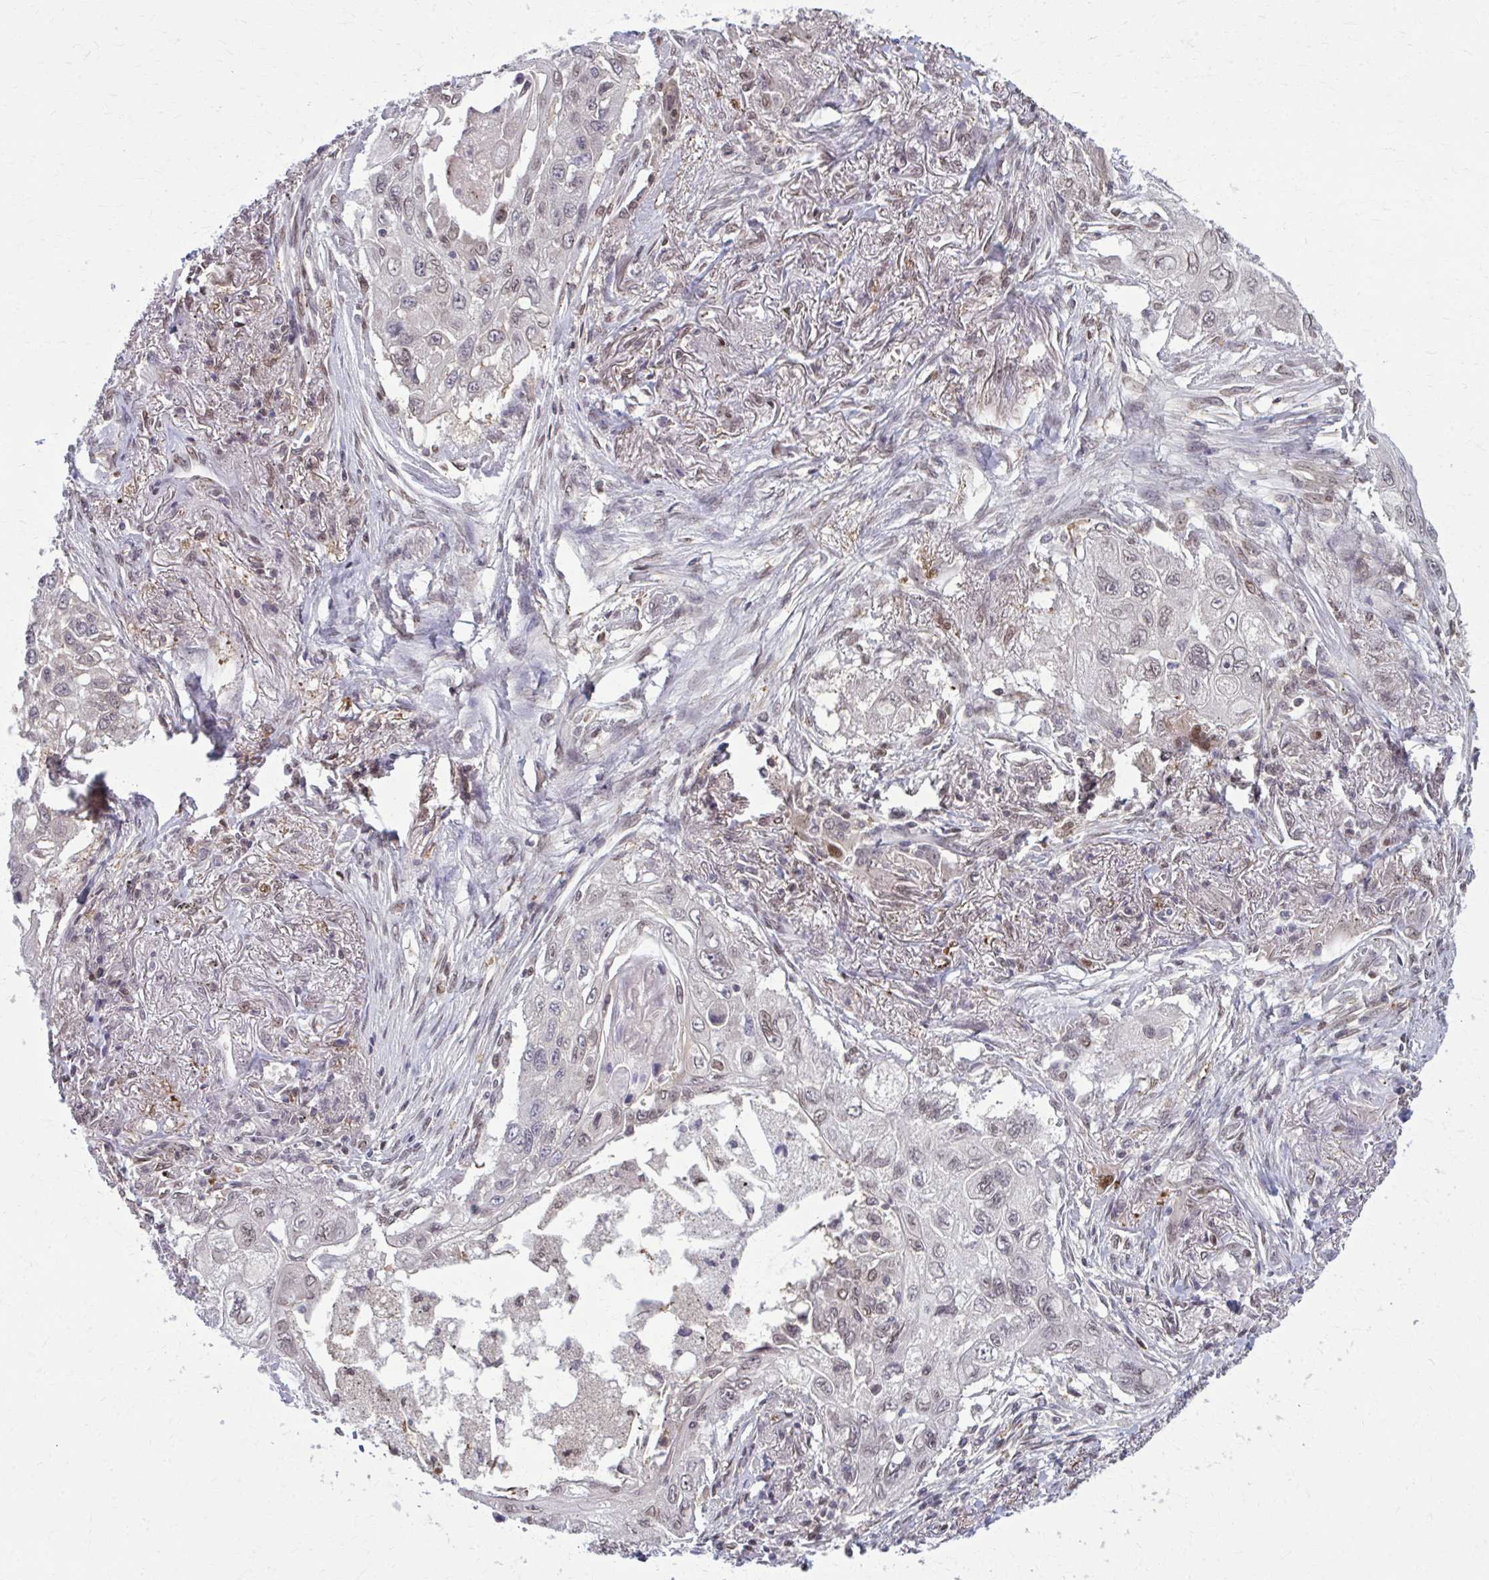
{"staining": {"intensity": "weak", "quantity": "<25%", "location": "nuclear"}, "tissue": "lung cancer", "cell_type": "Tumor cells", "image_type": "cancer", "snomed": [{"axis": "morphology", "description": "Squamous cell carcinoma, NOS"}, {"axis": "topography", "description": "Lung"}], "caption": "This is a photomicrograph of immunohistochemistry (IHC) staining of lung cancer, which shows no expression in tumor cells.", "gene": "MDH1", "patient": {"sex": "male", "age": 75}}